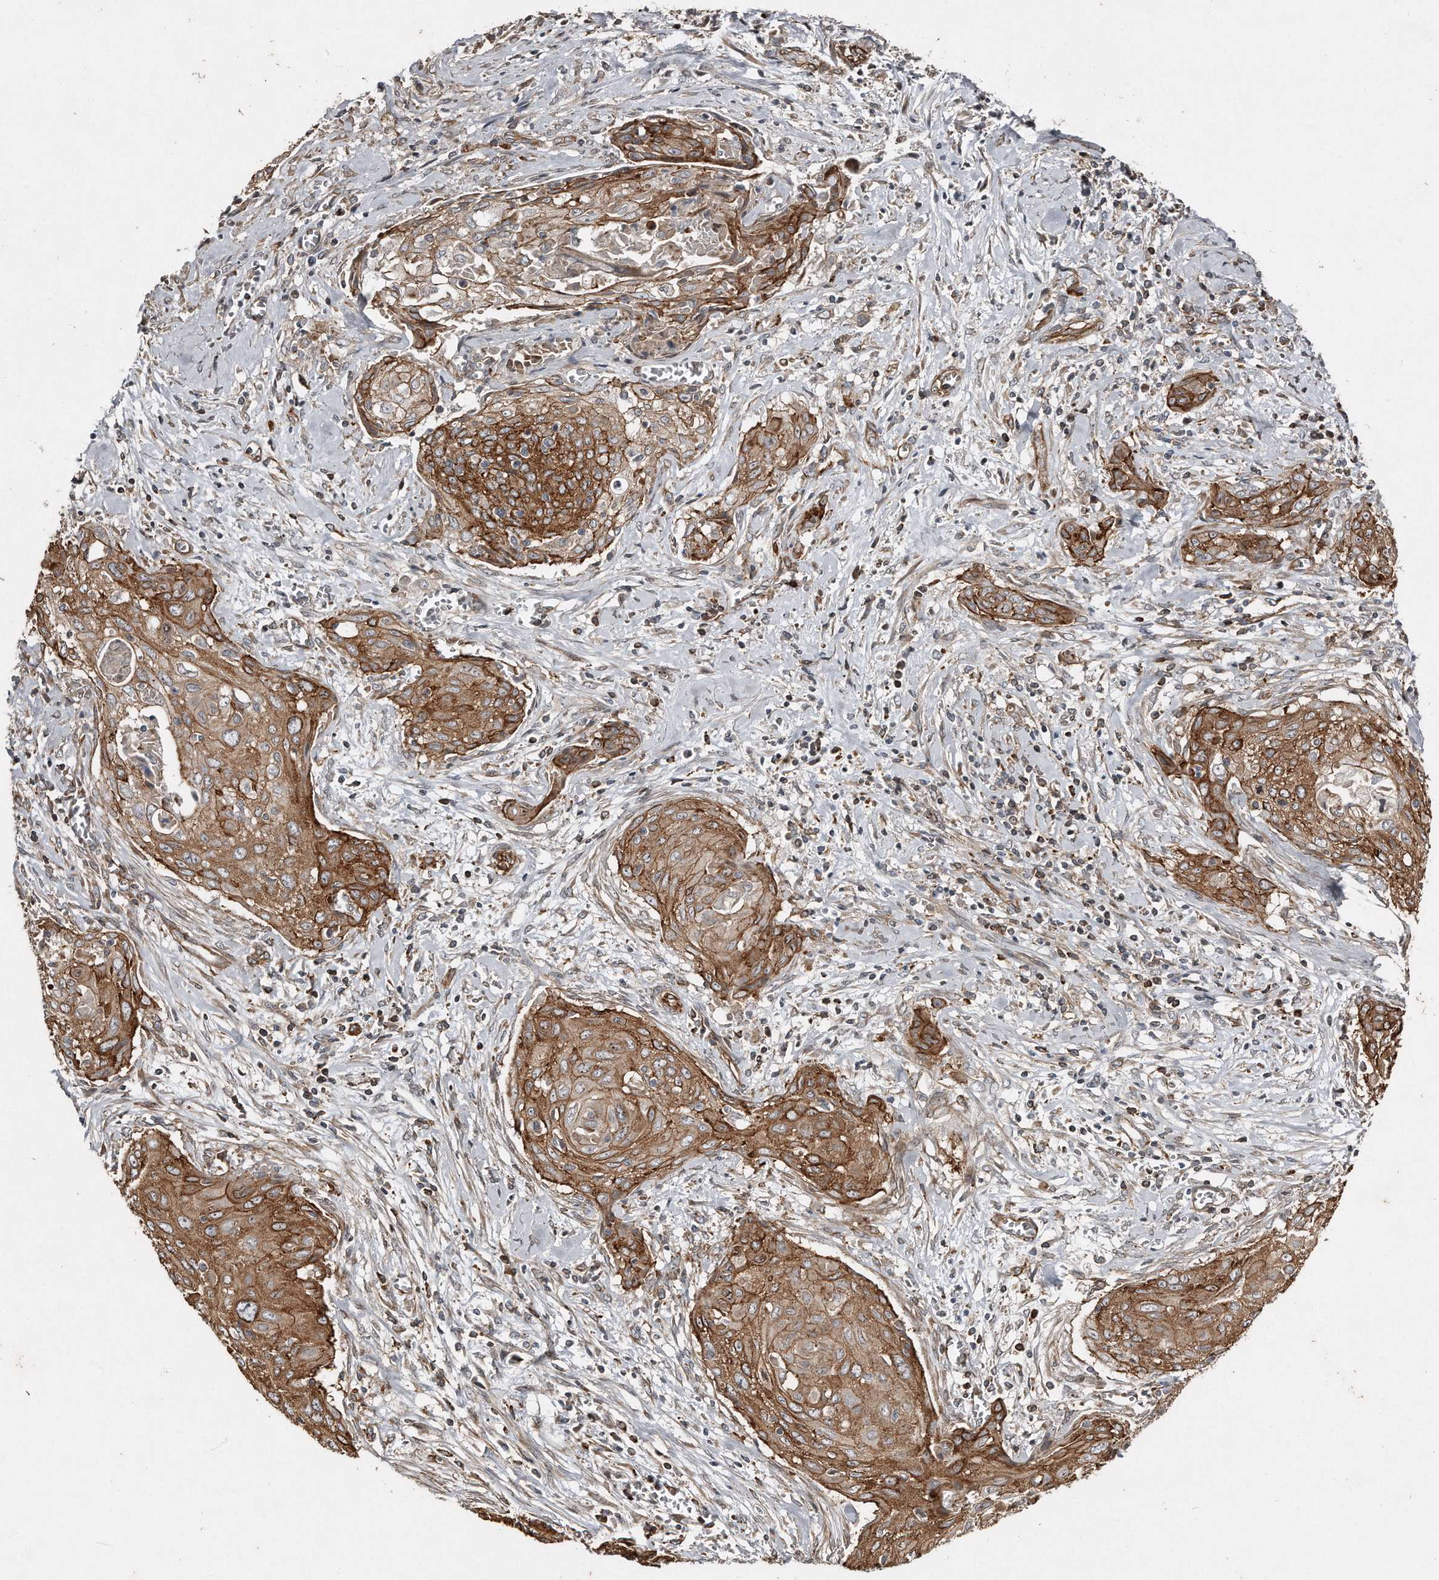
{"staining": {"intensity": "moderate", "quantity": ">75%", "location": "cytoplasmic/membranous"}, "tissue": "cervical cancer", "cell_type": "Tumor cells", "image_type": "cancer", "snomed": [{"axis": "morphology", "description": "Squamous cell carcinoma, NOS"}, {"axis": "topography", "description": "Cervix"}], "caption": "A micrograph of cervical cancer stained for a protein demonstrates moderate cytoplasmic/membranous brown staining in tumor cells.", "gene": "SNAP47", "patient": {"sex": "female", "age": 55}}